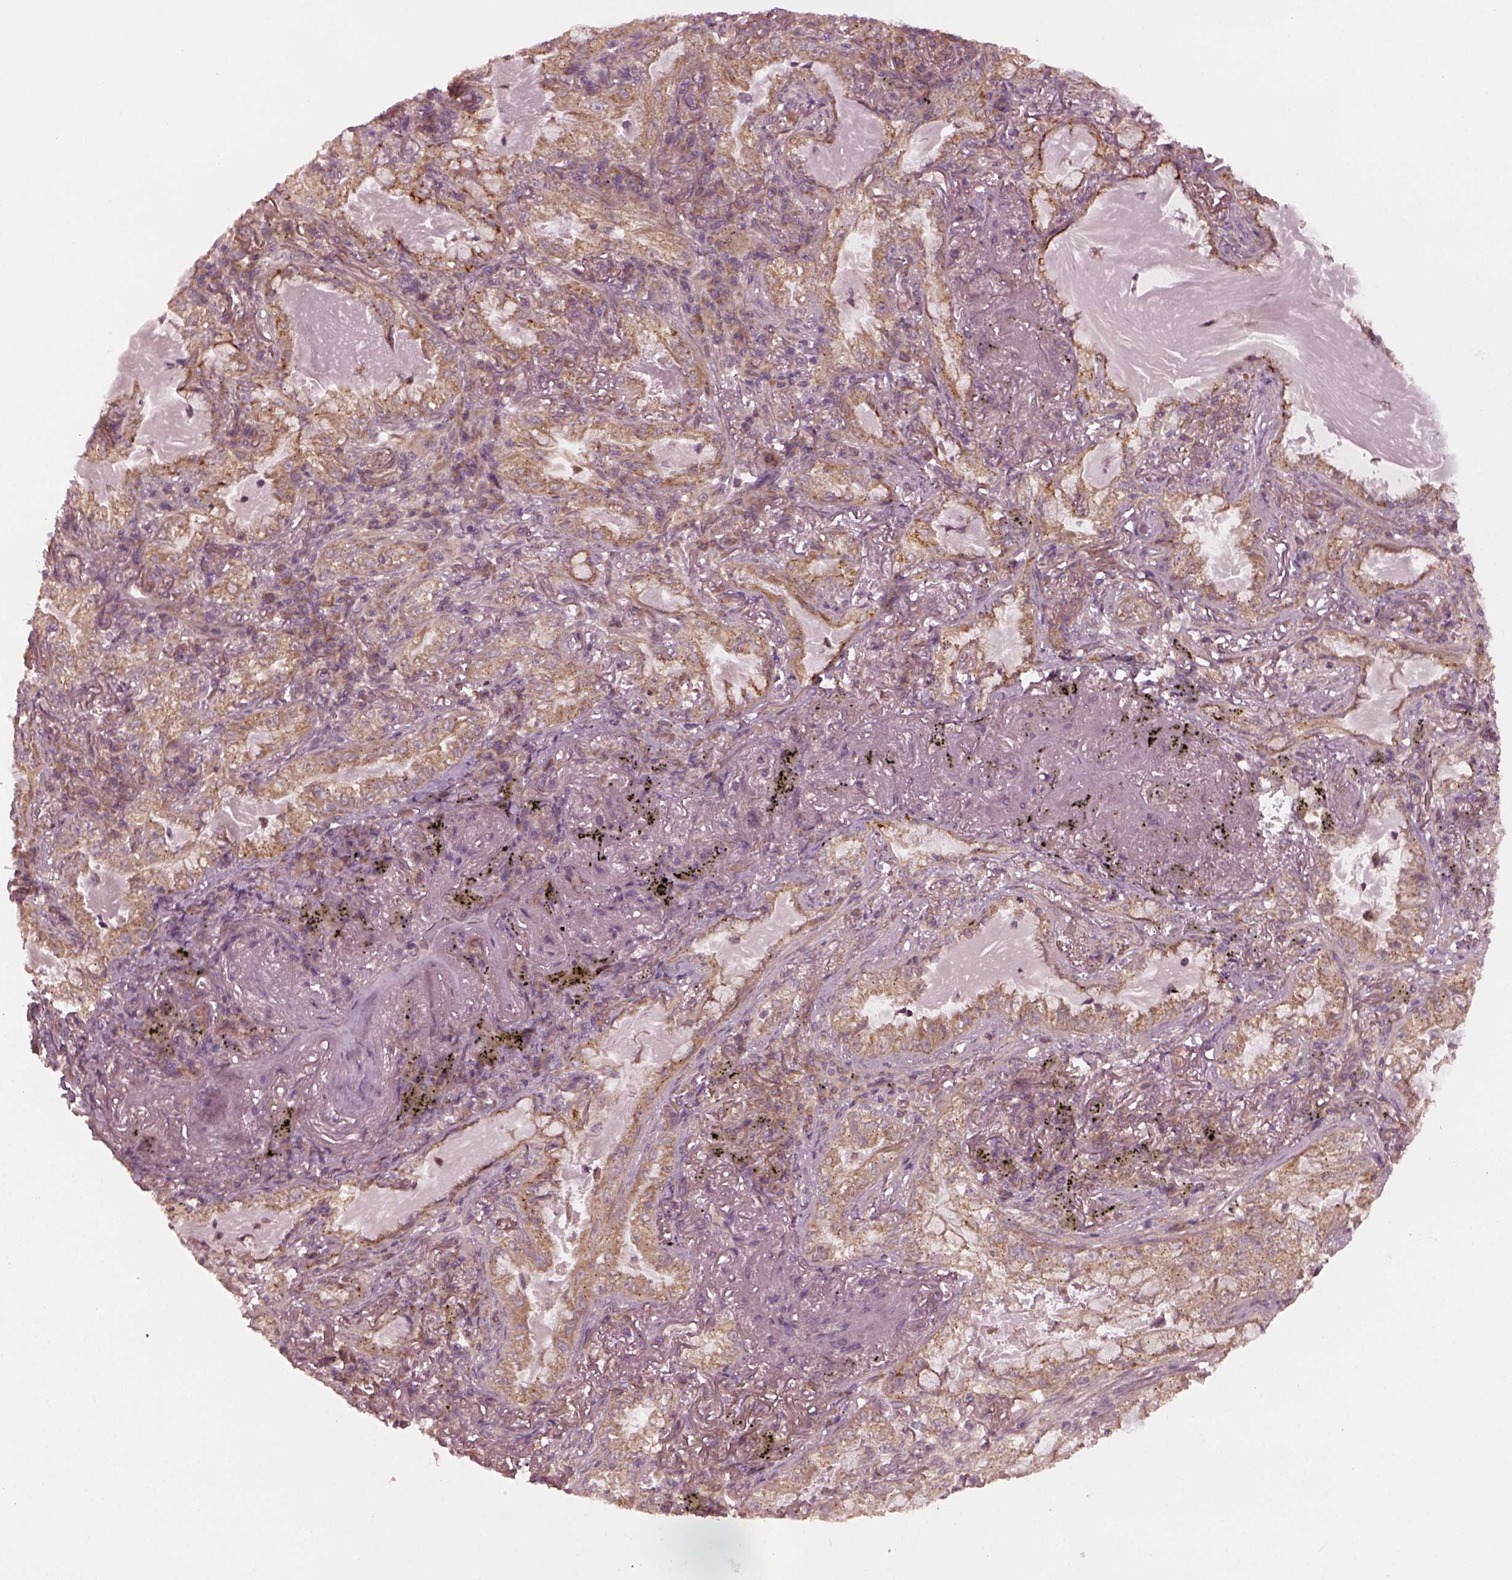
{"staining": {"intensity": "weak", "quantity": "25%-75%", "location": "cytoplasmic/membranous"}, "tissue": "lung cancer", "cell_type": "Tumor cells", "image_type": "cancer", "snomed": [{"axis": "morphology", "description": "Adenocarcinoma, NOS"}, {"axis": "topography", "description": "Lung"}], "caption": "High-magnification brightfield microscopy of lung cancer stained with DAB (3,3'-diaminobenzidine) (brown) and counterstained with hematoxylin (blue). tumor cells exhibit weak cytoplasmic/membranous positivity is present in about25%-75% of cells.", "gene": "FAF2", "patient": {"sex": "female", "age": 73}}